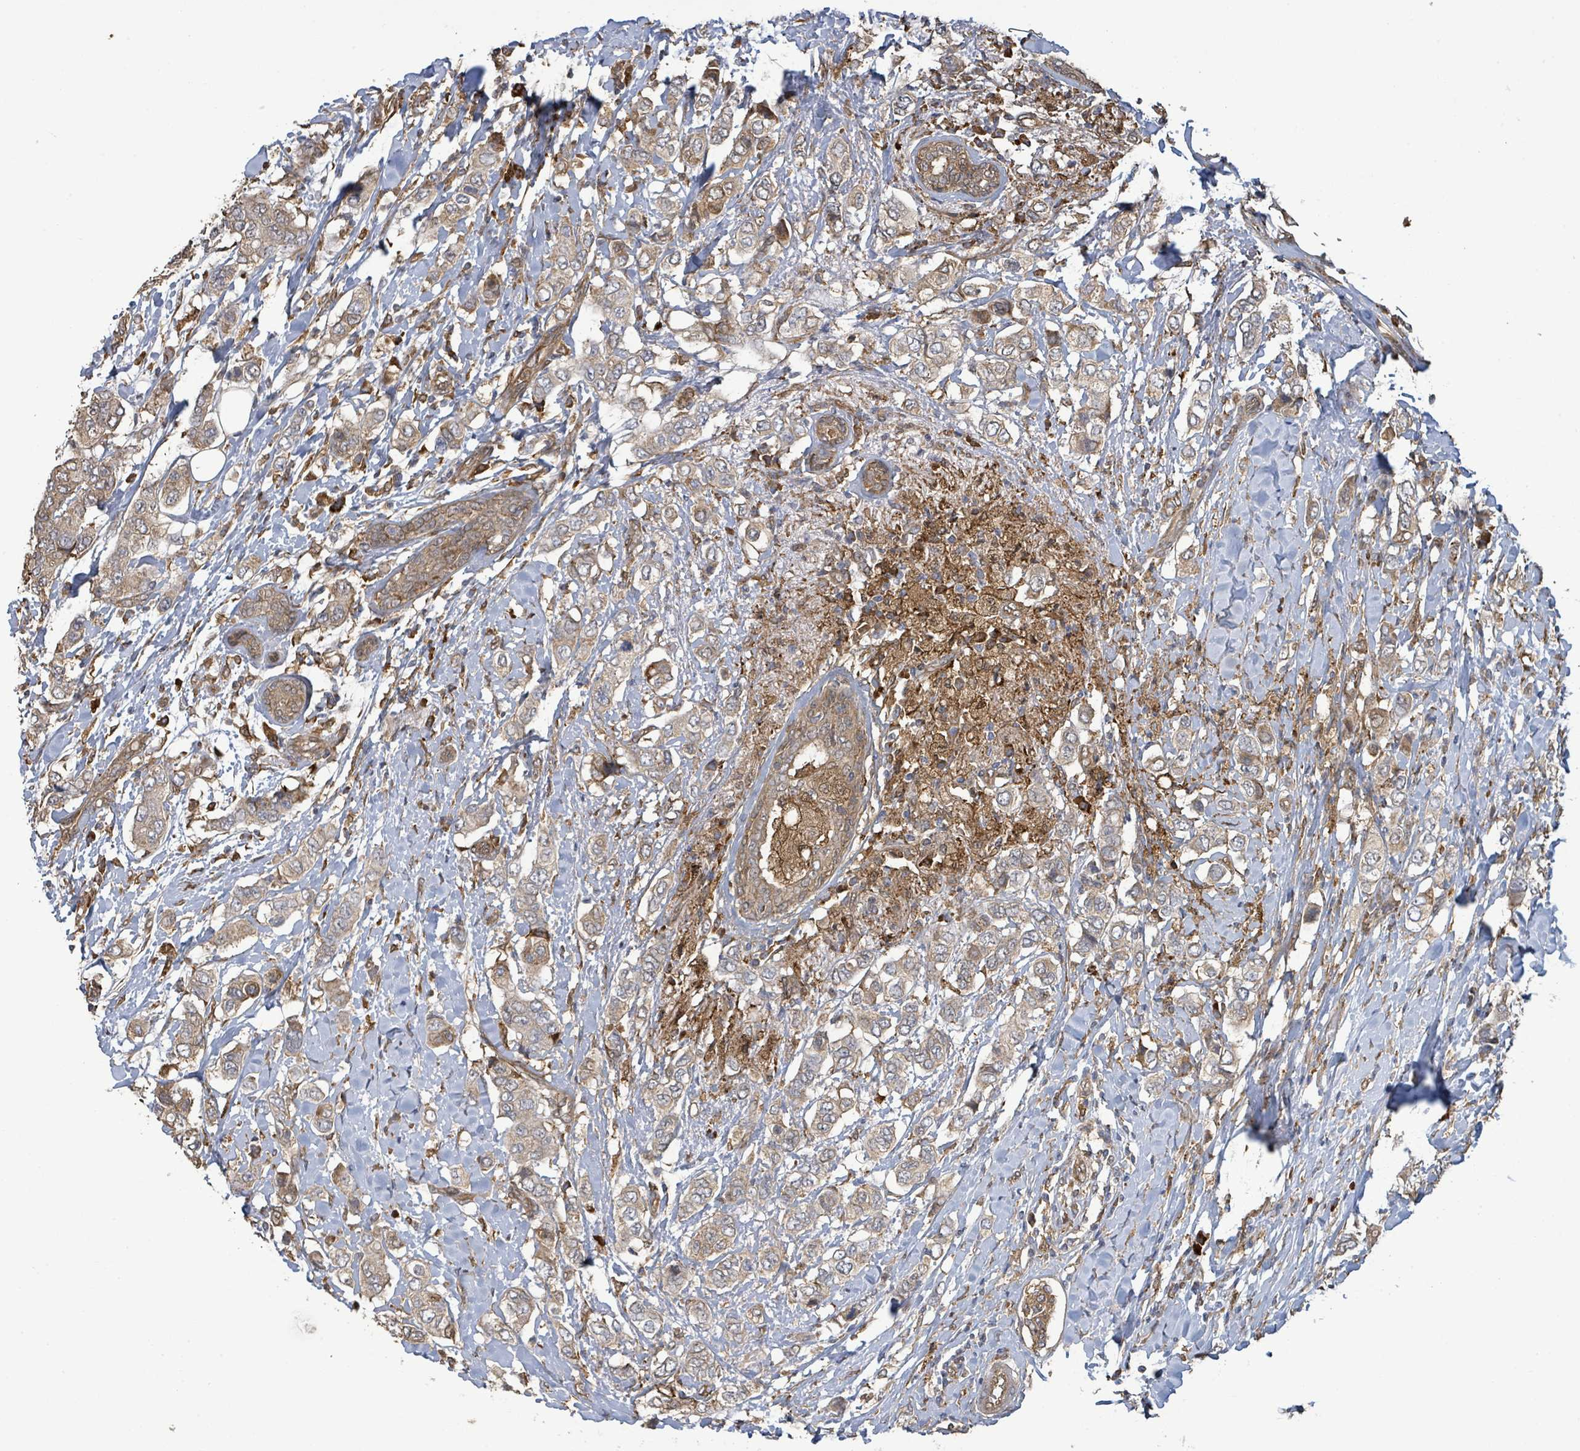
{"staining": {"intensity": "moderate", "quantity": ">75%", "location": "cytoplasmic/membranous"}, "tissue": "breast cancer", "cell_type": "Tumor cells", "image_type": "cancer", "snomed": [{"axis": "morphology", "description": "Lobular carcinoma"}, {"axis": "topography", "description": "Breast"}], "caption": "Tumor cells exhibit medium levels of moderate cytoplasmic/membranous staining in about >75% of cells in breast cancer (lobular carcinoma).", "gene": "ARPIN", "patient": {"sex": "female", "age": 51}}